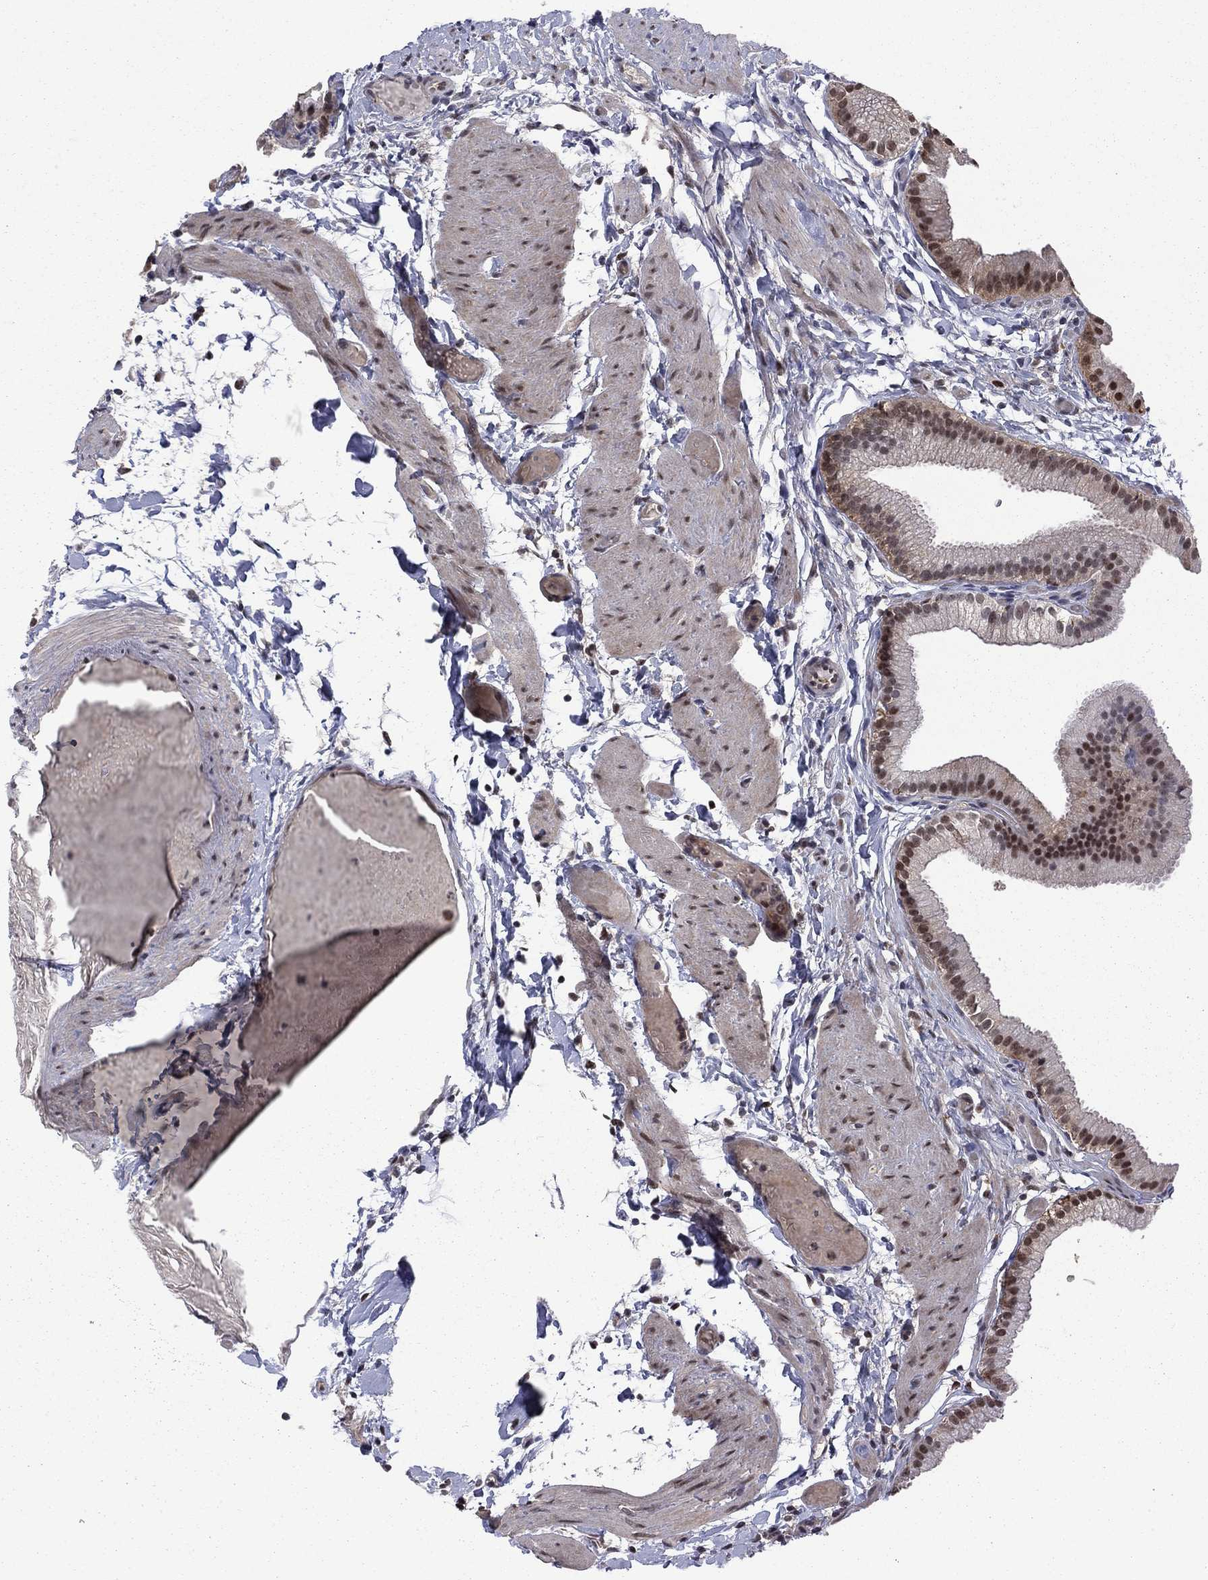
{"staining": {"intensity": "moderate", "quantity": ">75%", "location": "nuclear"}, "tissue": "gallbladder", "cell_type": "Glandular cells", "image_type": "normal", "snomed": [{"axis": "morphology", "description": "Normal tissue, NOS"}, {"axis": "topography", "description": "Gallbladder"}, {"axis": "topography", "description": "Peripheral nerve tissue"}], "caption": "Protein expression analysis of benign gallbladder demonstrates moderate nuclear staining in about >75% of glandular cells. The protein is stained brown, and the nuclei are stained in blue (DAB IHC with brightfield microscopy, high magnification).", "gene": "PSMD2", "patient": {"sex": "female", "age": 45}}